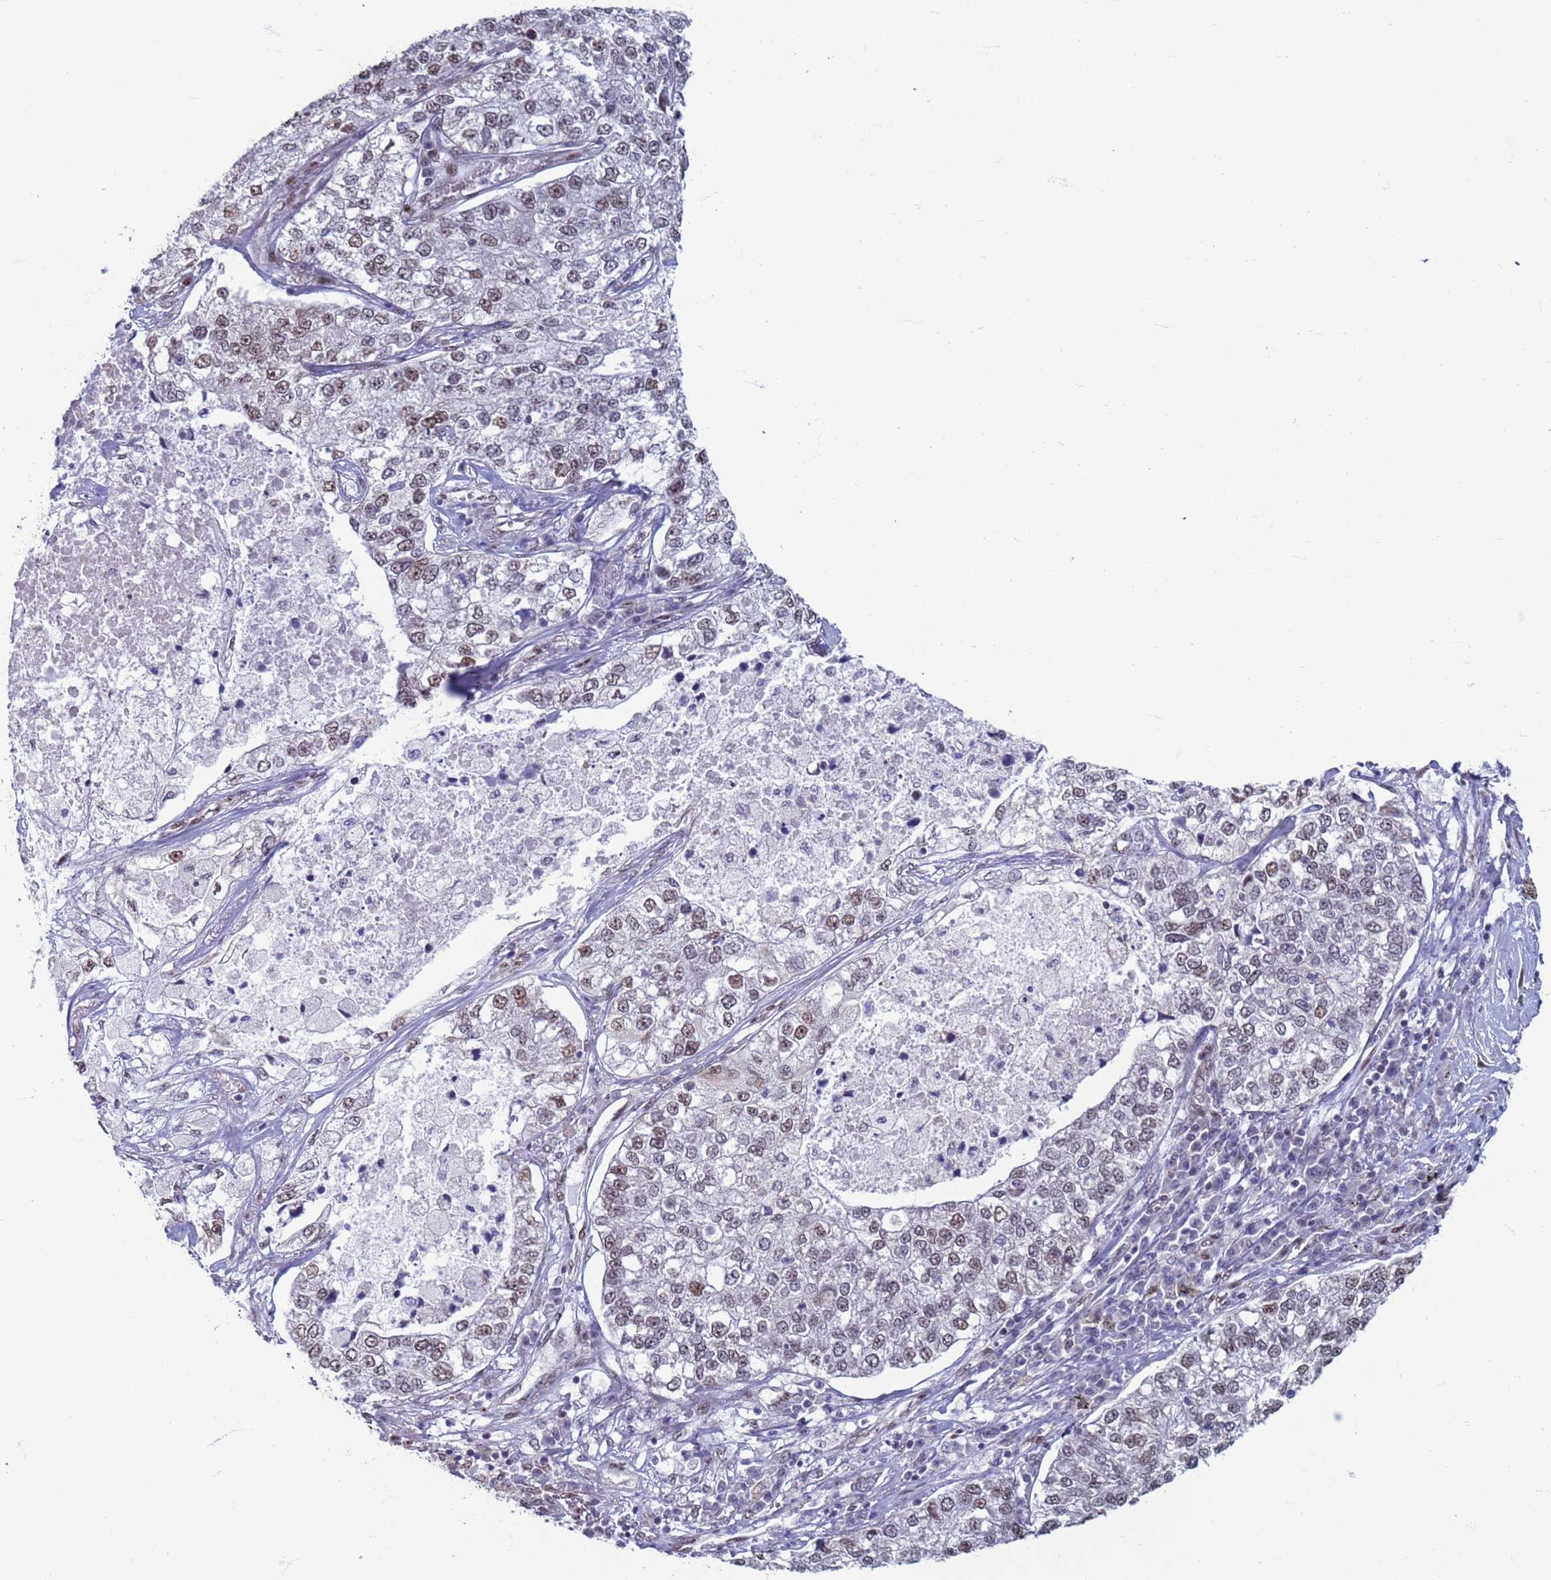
{"staining": {"intensity": "moderate", "quantity": ">75%", "location": "nuclear"}, "tissue": "lung cancer", "cell_type": "Tumor cells", "image_type": "cancer", "snomed": [{"axis": "morphology", "description": "Adenocarcinoma, NOS"}, {"axis": "topography", "description": "Lung"}], "caption": "This is an image of immunohistochemistry (IHC) staining of lung cancer, which shows moderate positivity in the nuclear of tumor cells.", "gene": "SAE1", "patient": {"sex": "male", "age": 49}}